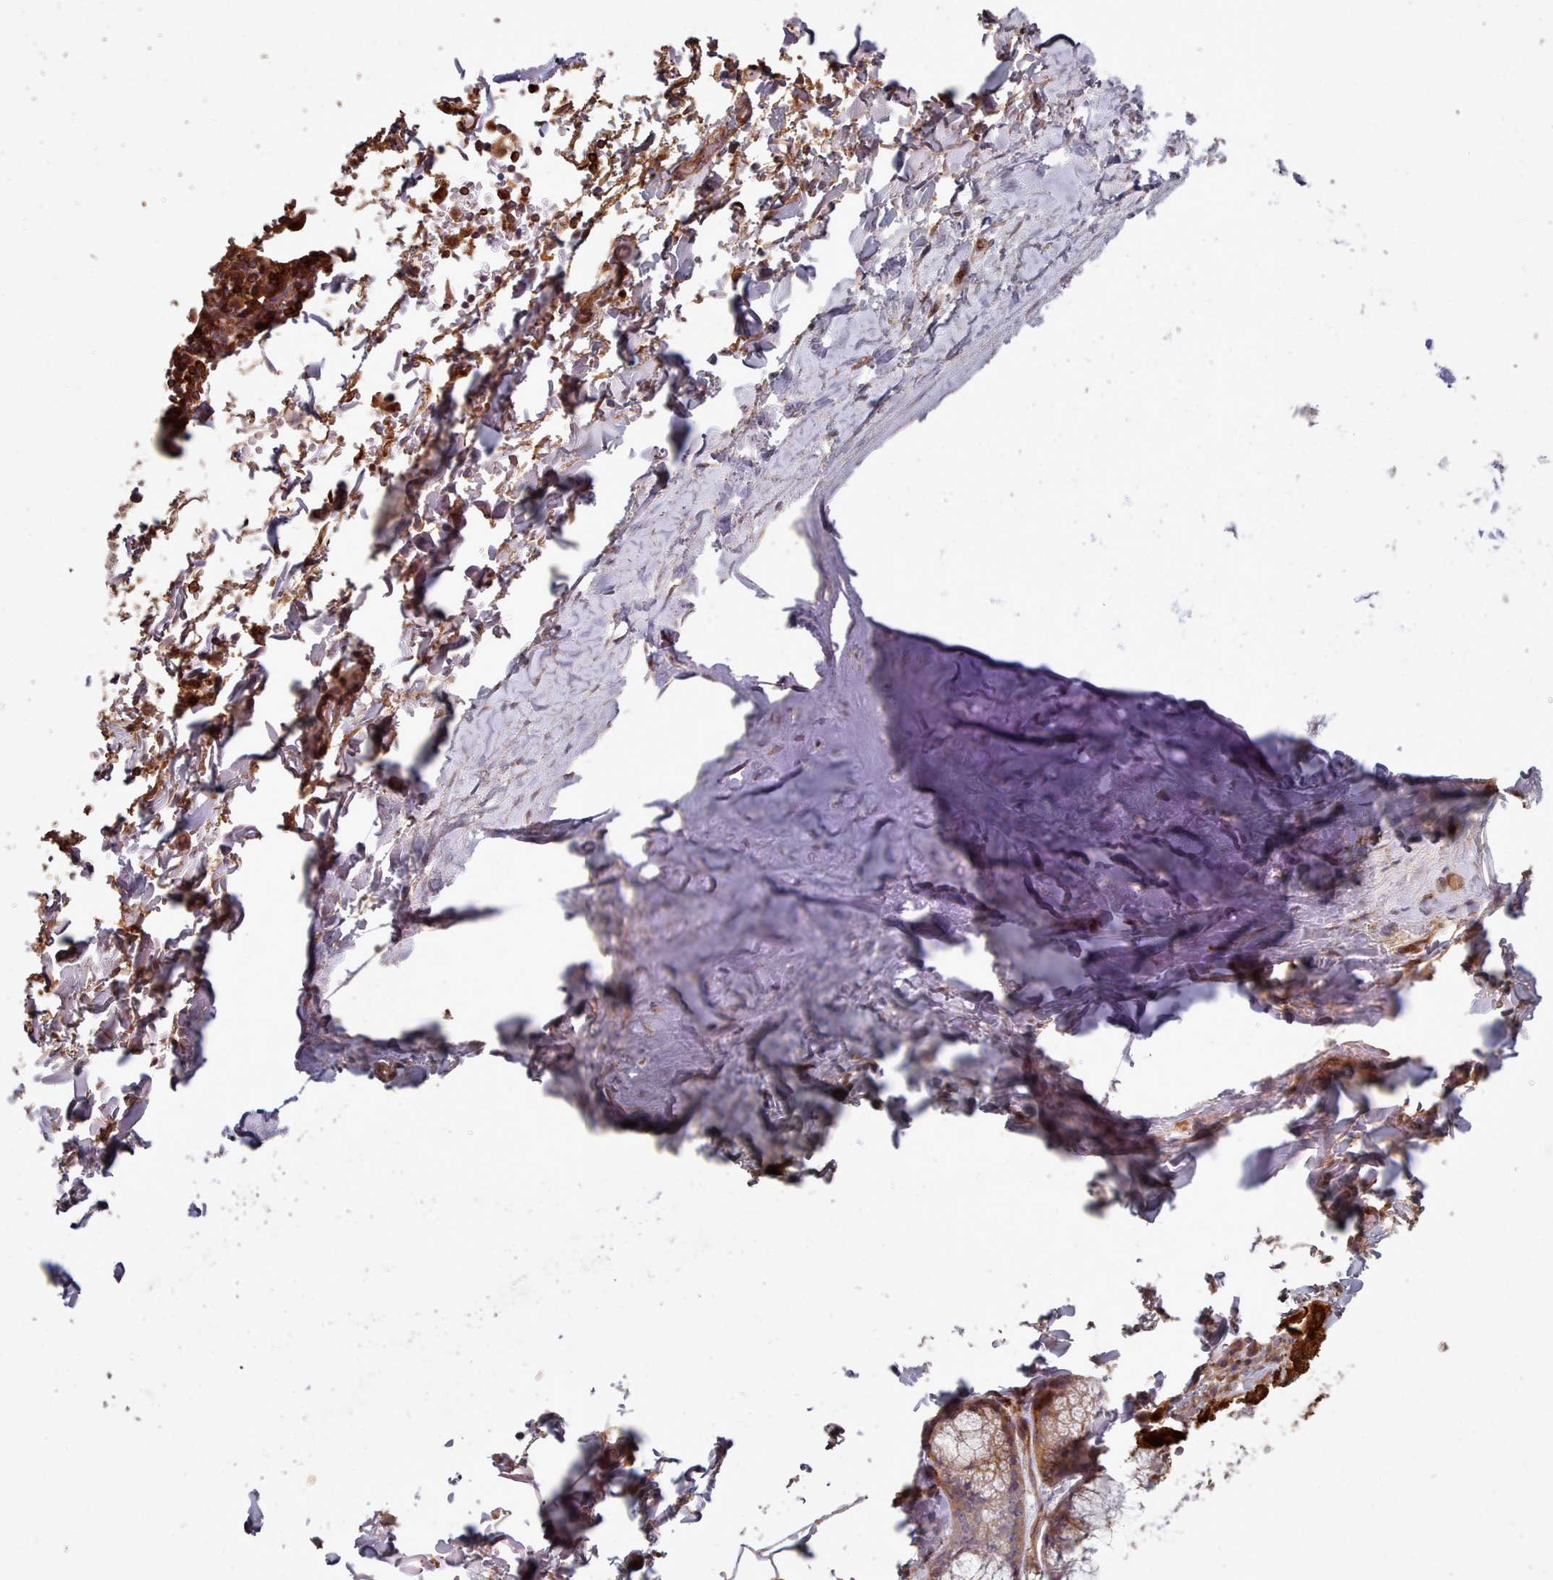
{"staining": {"intensity": "weak", "quantity": "25%-75%", "location": "cytoplasmic/membranous"}, "tissue": "adipose tissue", "cell_type": "Adipocytes", "image_type": "normal", "snomed": [{"axis": "morphology", "description": "Normal tissue, NOS"}, {"axis": "topography", "description": "Cartilage tissue"}, {"axis": "topography", "description": "Bronchus"}], "caption": "Adipose tissue stained with DAB (3,3'-diaminobenzidine) IHC displays low levels of weak cytoplasmic/membranous staining in approximately 25%-75% of adipocytes. The staining is performed using DAB (3,3'-diaminobenzidine) brown chromogen to label protein expression. The nuclei are counter-stained blue using hematoxylin.", "gene": "THSD7B", "patient": {"sex": "male", "age": 63}}